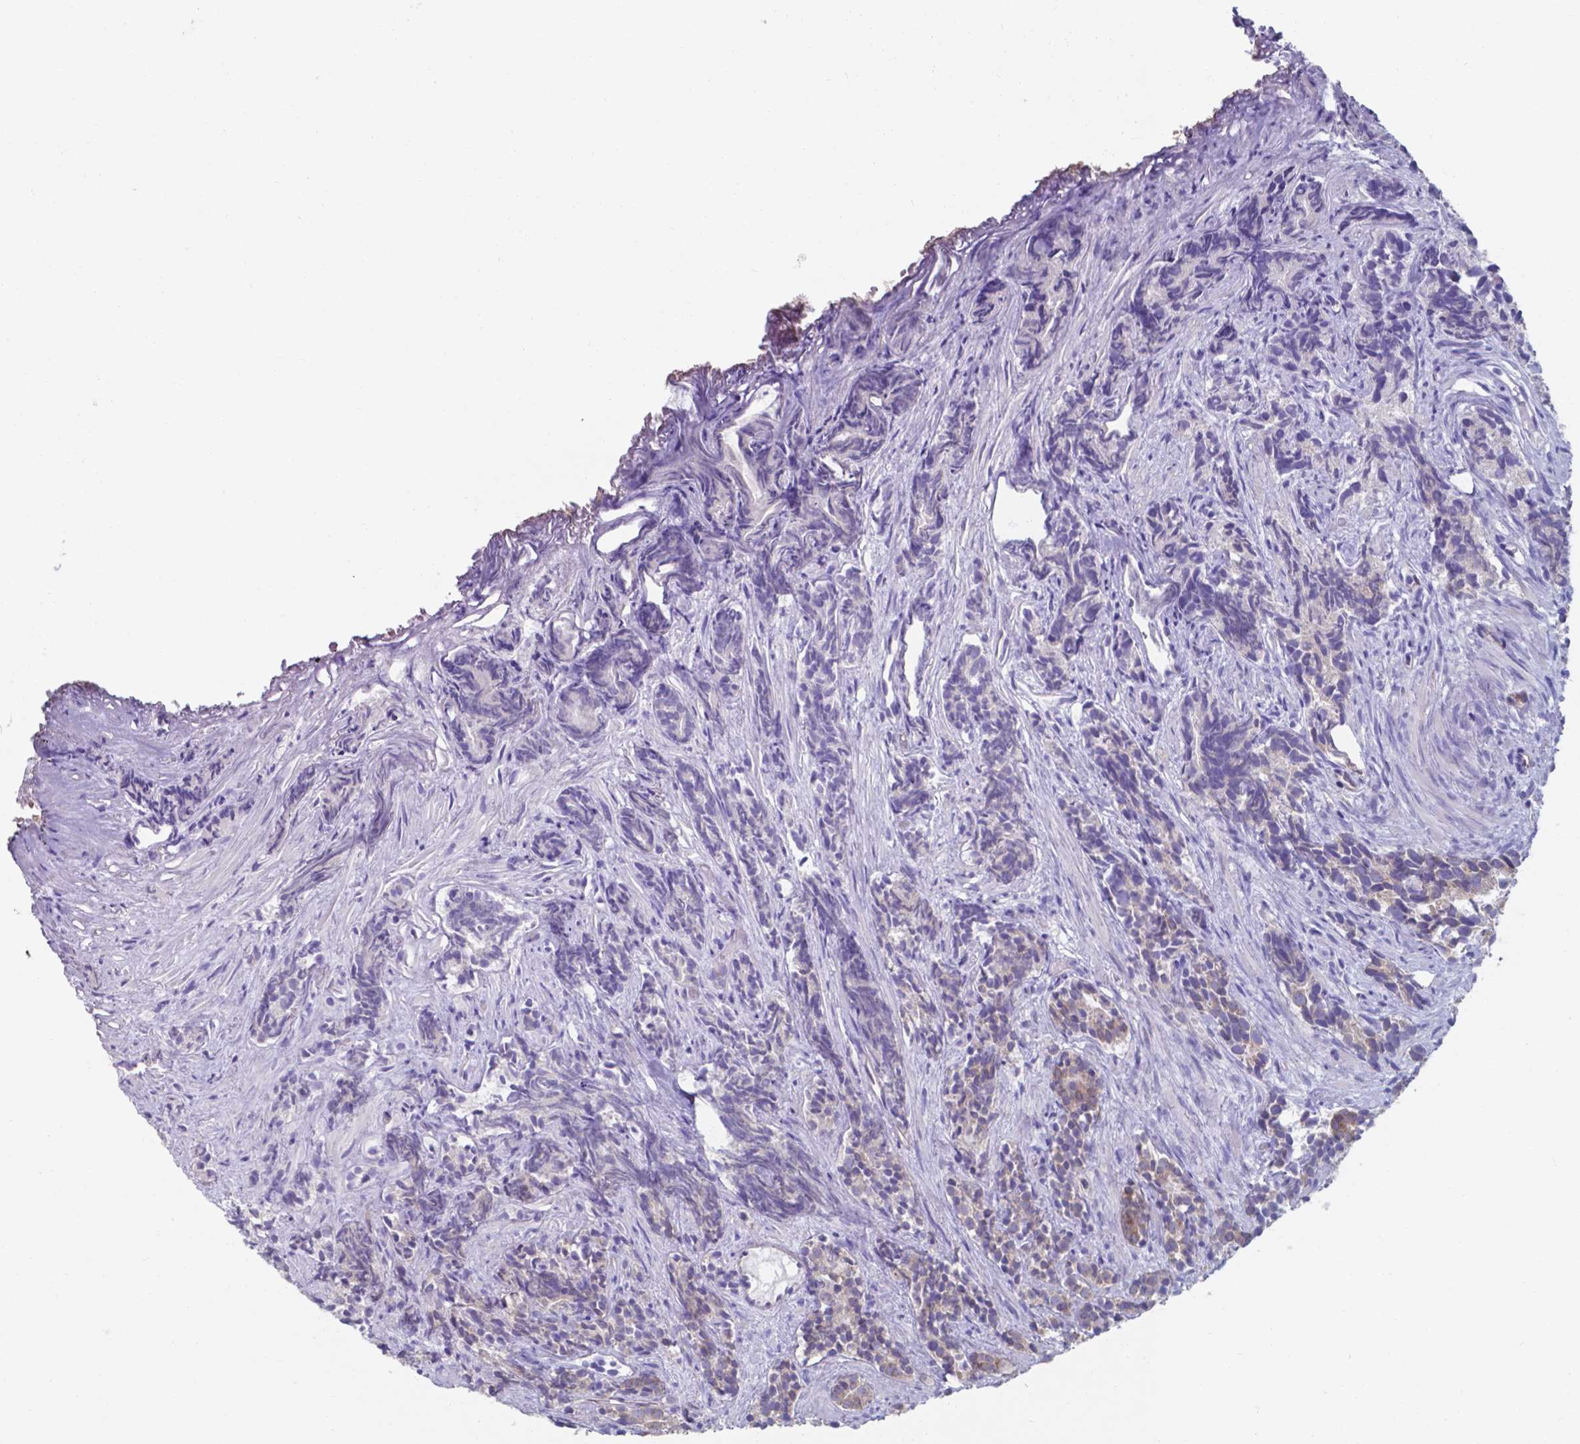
{"staining": {"intensity": "negative", "quantity": "none", "location": "none"}, "tissue": "prostate cancer", "cell_type": "Tumor cells", "image_type": "cancer", "snomed": [{"axis": "morphology", "description": "Adenocarcinoma, High grade"}, {"axis": "topography", "description": "Prostate"}], "caption": "Immunohistochemistry (IHC) micrograph of neoplastic tissue: prostate cancer stained with DAB (3,3'-diaminobenzidine) demonstrates no significant protein expression in tumor cells. The staining was performed using DAB (3,3'-diaminobenzidine) to visualize the protein expression in brown, while the nuclei were stained in blue with hematoxylin (Magnification: 20x).", "gene": "UBE2J1", "patient": {"sex": "male", "age": 84}}